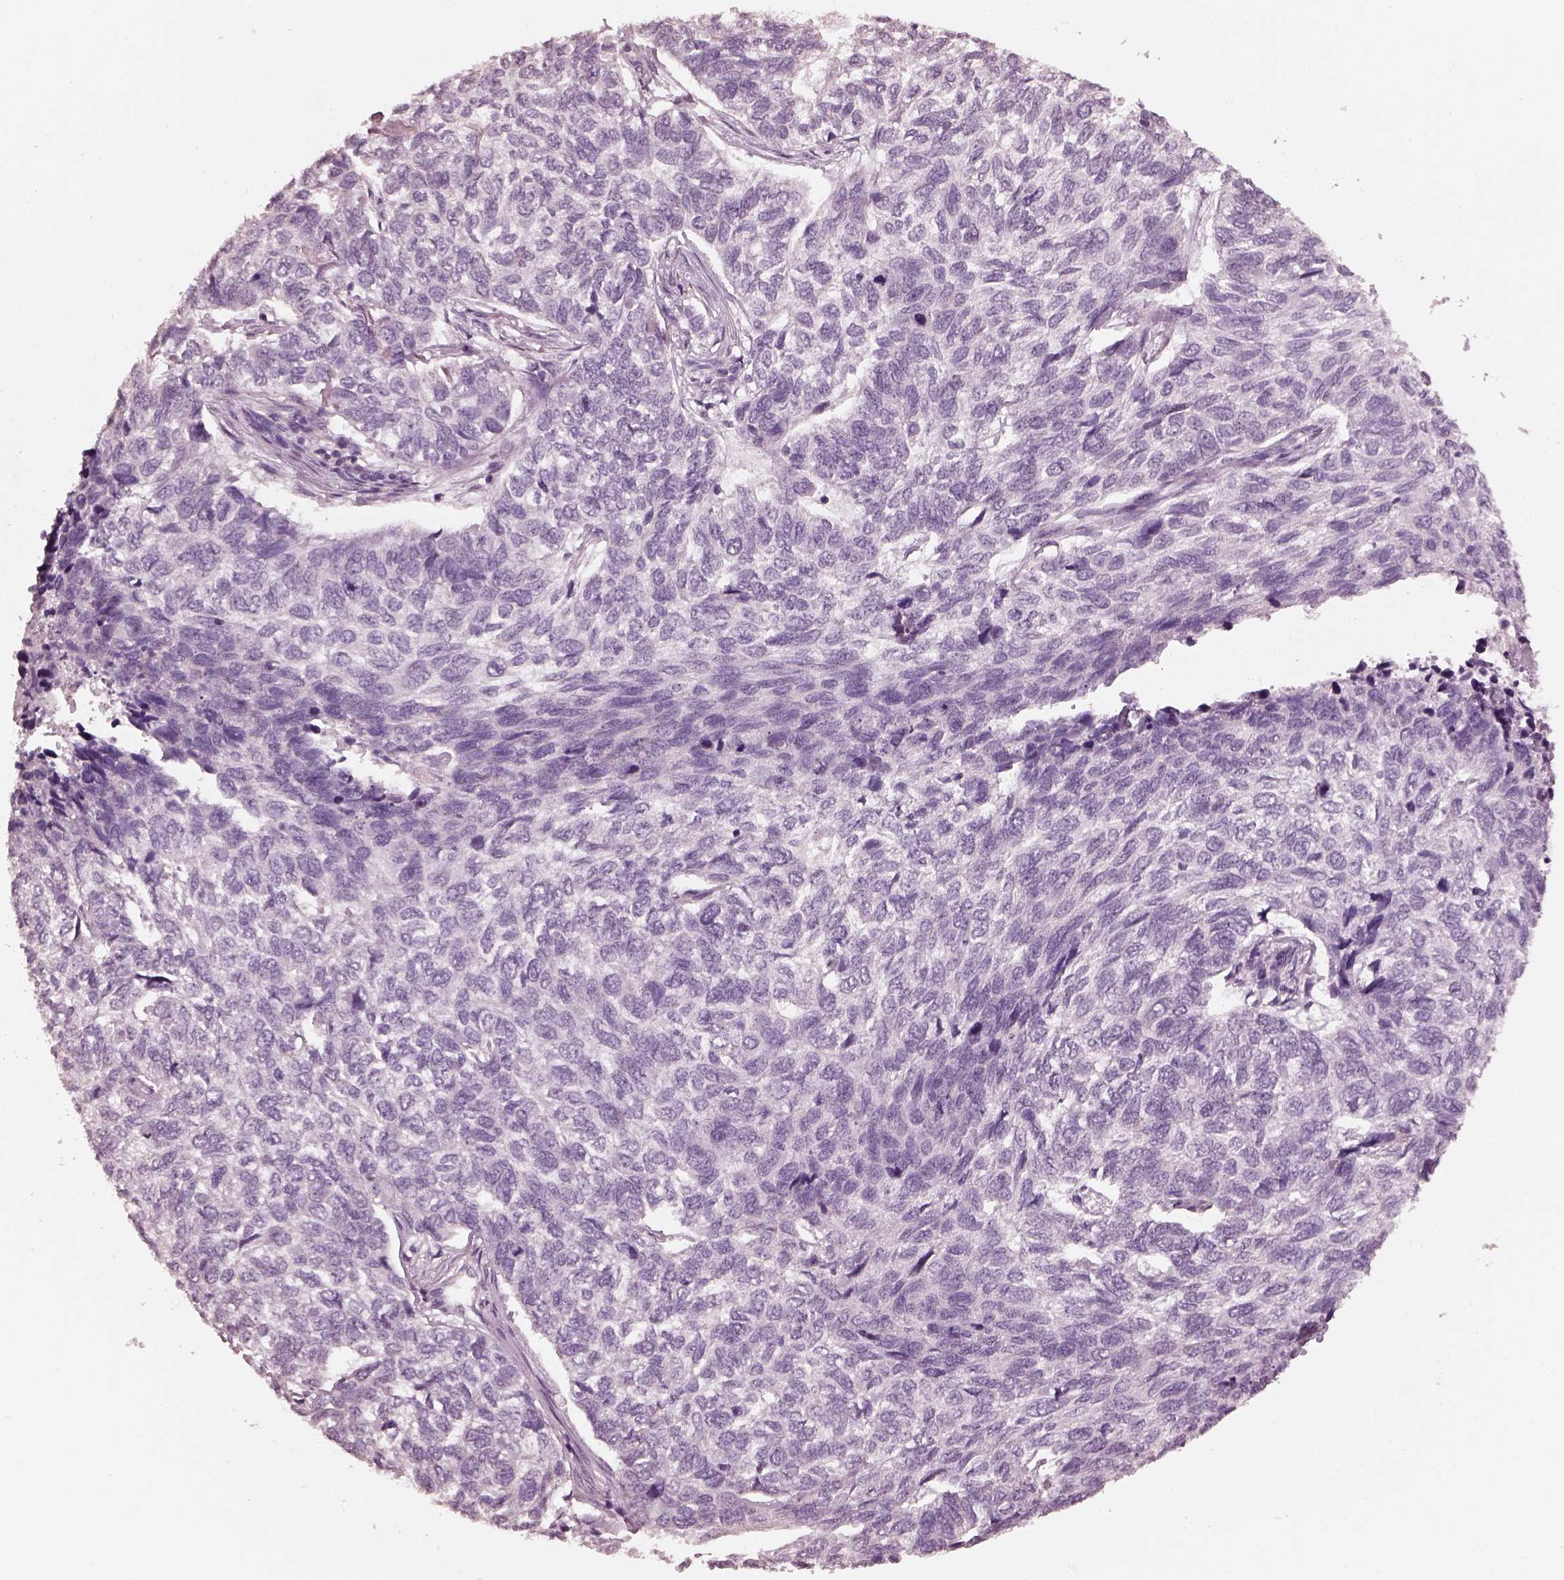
{"staining": {"intensity": "negative", "quantity": "none", "location": "none"}, "tissue": "skin cancer", "cell_type": "Tumor cells", "image_type": "cancer", "snomed": [{"axis": "morphology", "description": "Basal cell carcinoma"}, {"axis": "topography", "description": "Skin"}], "caption": "The photomicrograph reveals no staining of tumor cells in skin basal cell carcinoma.", "gene": "TSKS", "patient": {"sex": "female", "age": 65}}